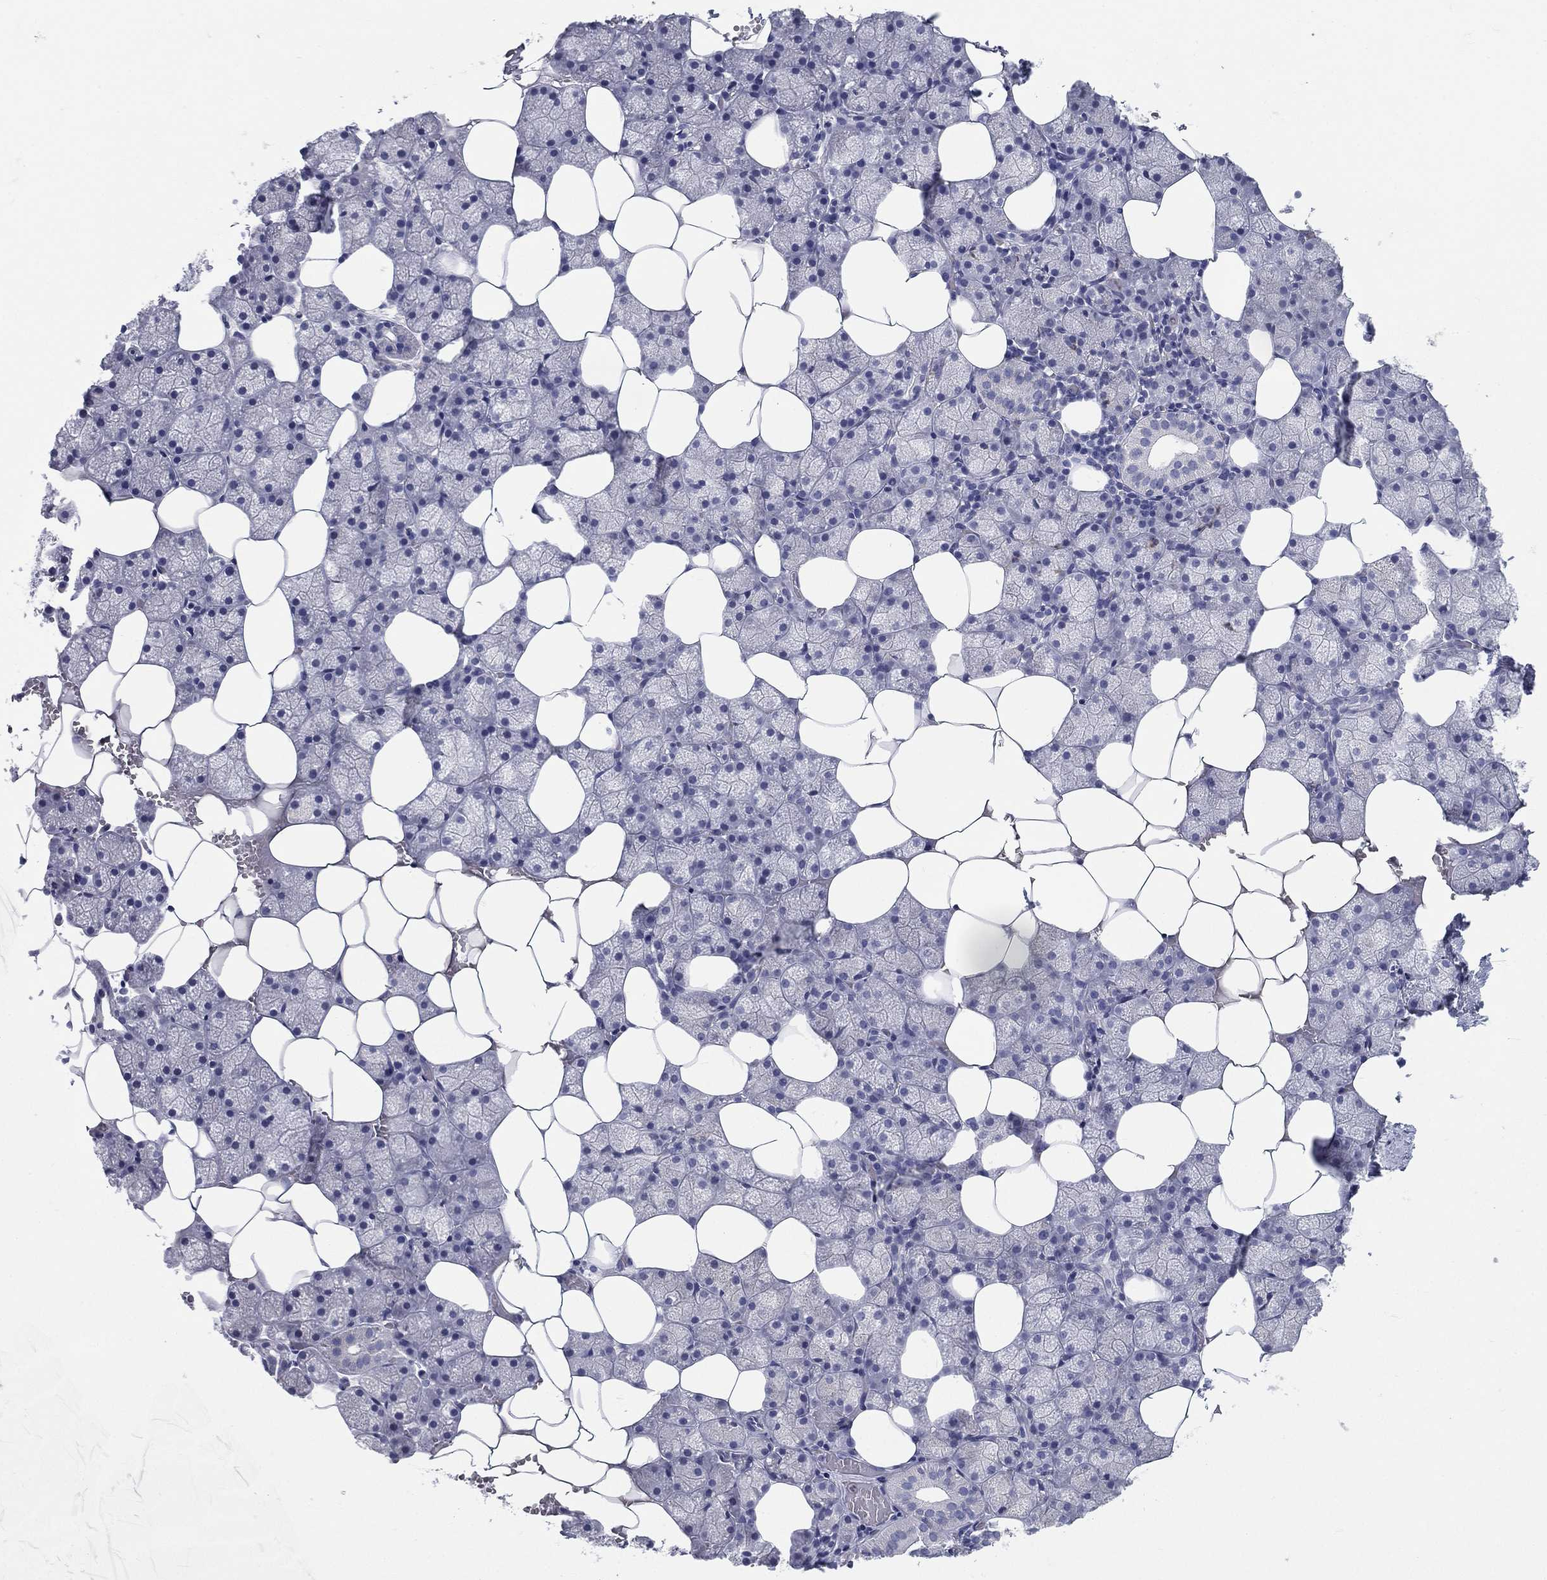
{"staining": {"intensity": "negative", "quantity": "none", "location": "none"}, "tissue": "salivary gland", "cell_type": "Glandular cells", "image_type": "normal", "snomed": [{"axis": "morphology", "description": "Normal tissue, NOS"}, {"axis": "topography", "description": "Salivary gland"}], "caption": "IHC photomicrograph of normal salivary gland stained for a protein (brown), which demonstrates no staining in glandular cells. Nuclei are stained in blue.", "gene": "DEFB121", "patient": {"sex": "male", "age": 38}}